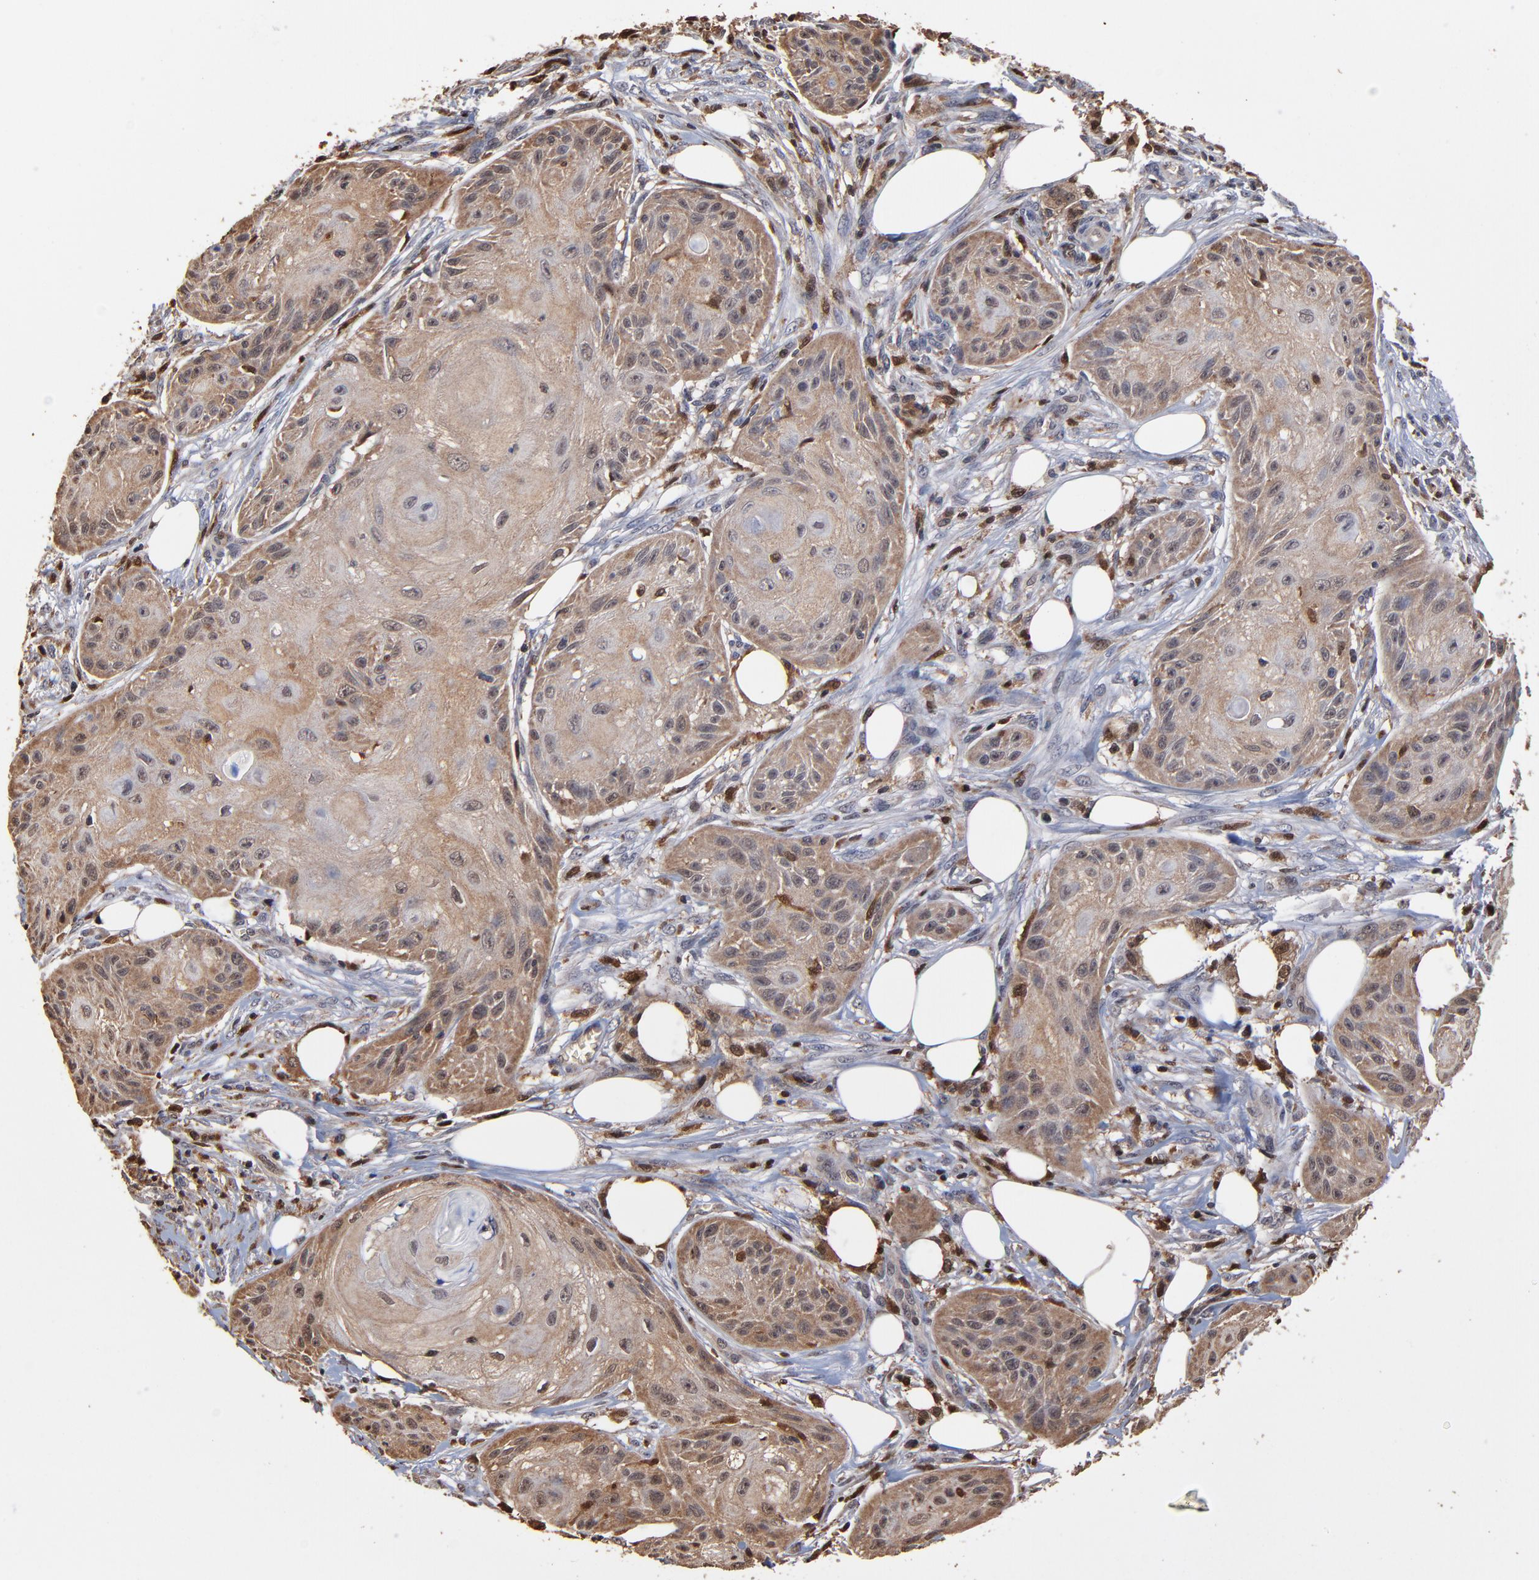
{"staining": {"intensity": "weak", "quantity": "25%-75%", "location": "cytoplasmic/membranous,nuclear"}, "tissue": "skin cancer", "cell_type": "Tumor cells", "image_type": "cancer", "snomed": [{"axis": "morphology", "description": "Squamous cell carcinoma, NOS"}, {"axis": "topography", "description": "Skin"}], "caption": "This photomicrograph reveals immunohistochemistry staining of human skin cancer (squamous cell carcinoma), with low weak cytoplasmic/membranous and nuclear expression in approximately 25%-75% of tumor cells.", "gene": "CASP1", "patient": {"sex": "female", "age": 88}}